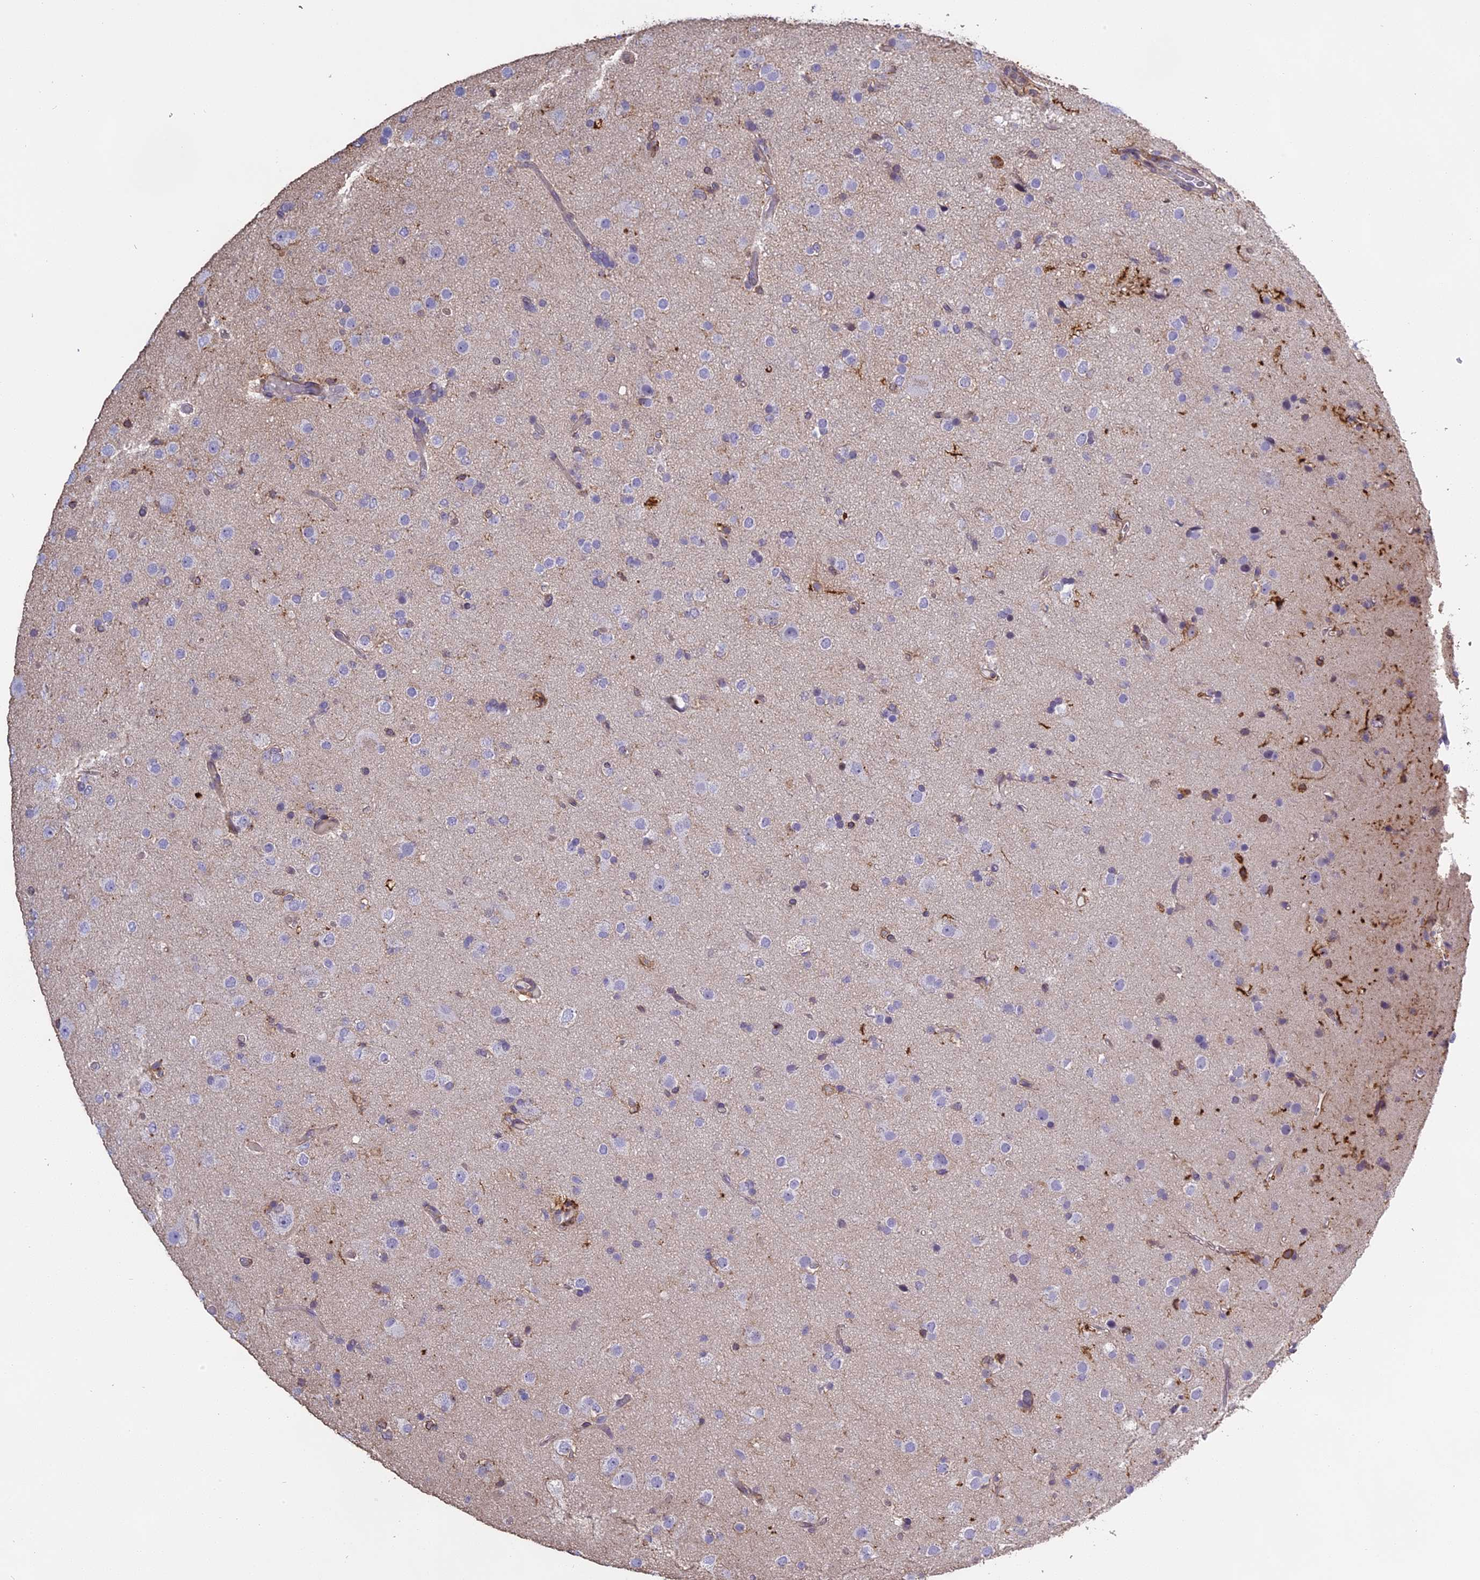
{"staining": {"intensity": "weak", "quantity": "25%-75%", "location": "cytoplasmic/membranous"}, "tissue": "glioma", "cell_type": "Tumor cells", "image_type": "cancer", "snomed": [{"axis": "morphology", "description": "Glioma, malignant, Low grade"}, {"axis": "topography", "description": "Brain"}], "caption": "A high-resolution histopathology image shows immunohistochemistry (IHC) staining of low-grade glioma (malignant), which demonstrates weak cytoplasmic/membranous staining in about 25%-75% of tumor cells. The staining was performed using DAB, with brown indicating positive protein expression. Nuclei are stained blue with hematoxylin.", "gene": "TMEM255B", "patient": {"sex": "male", "age": 65}}